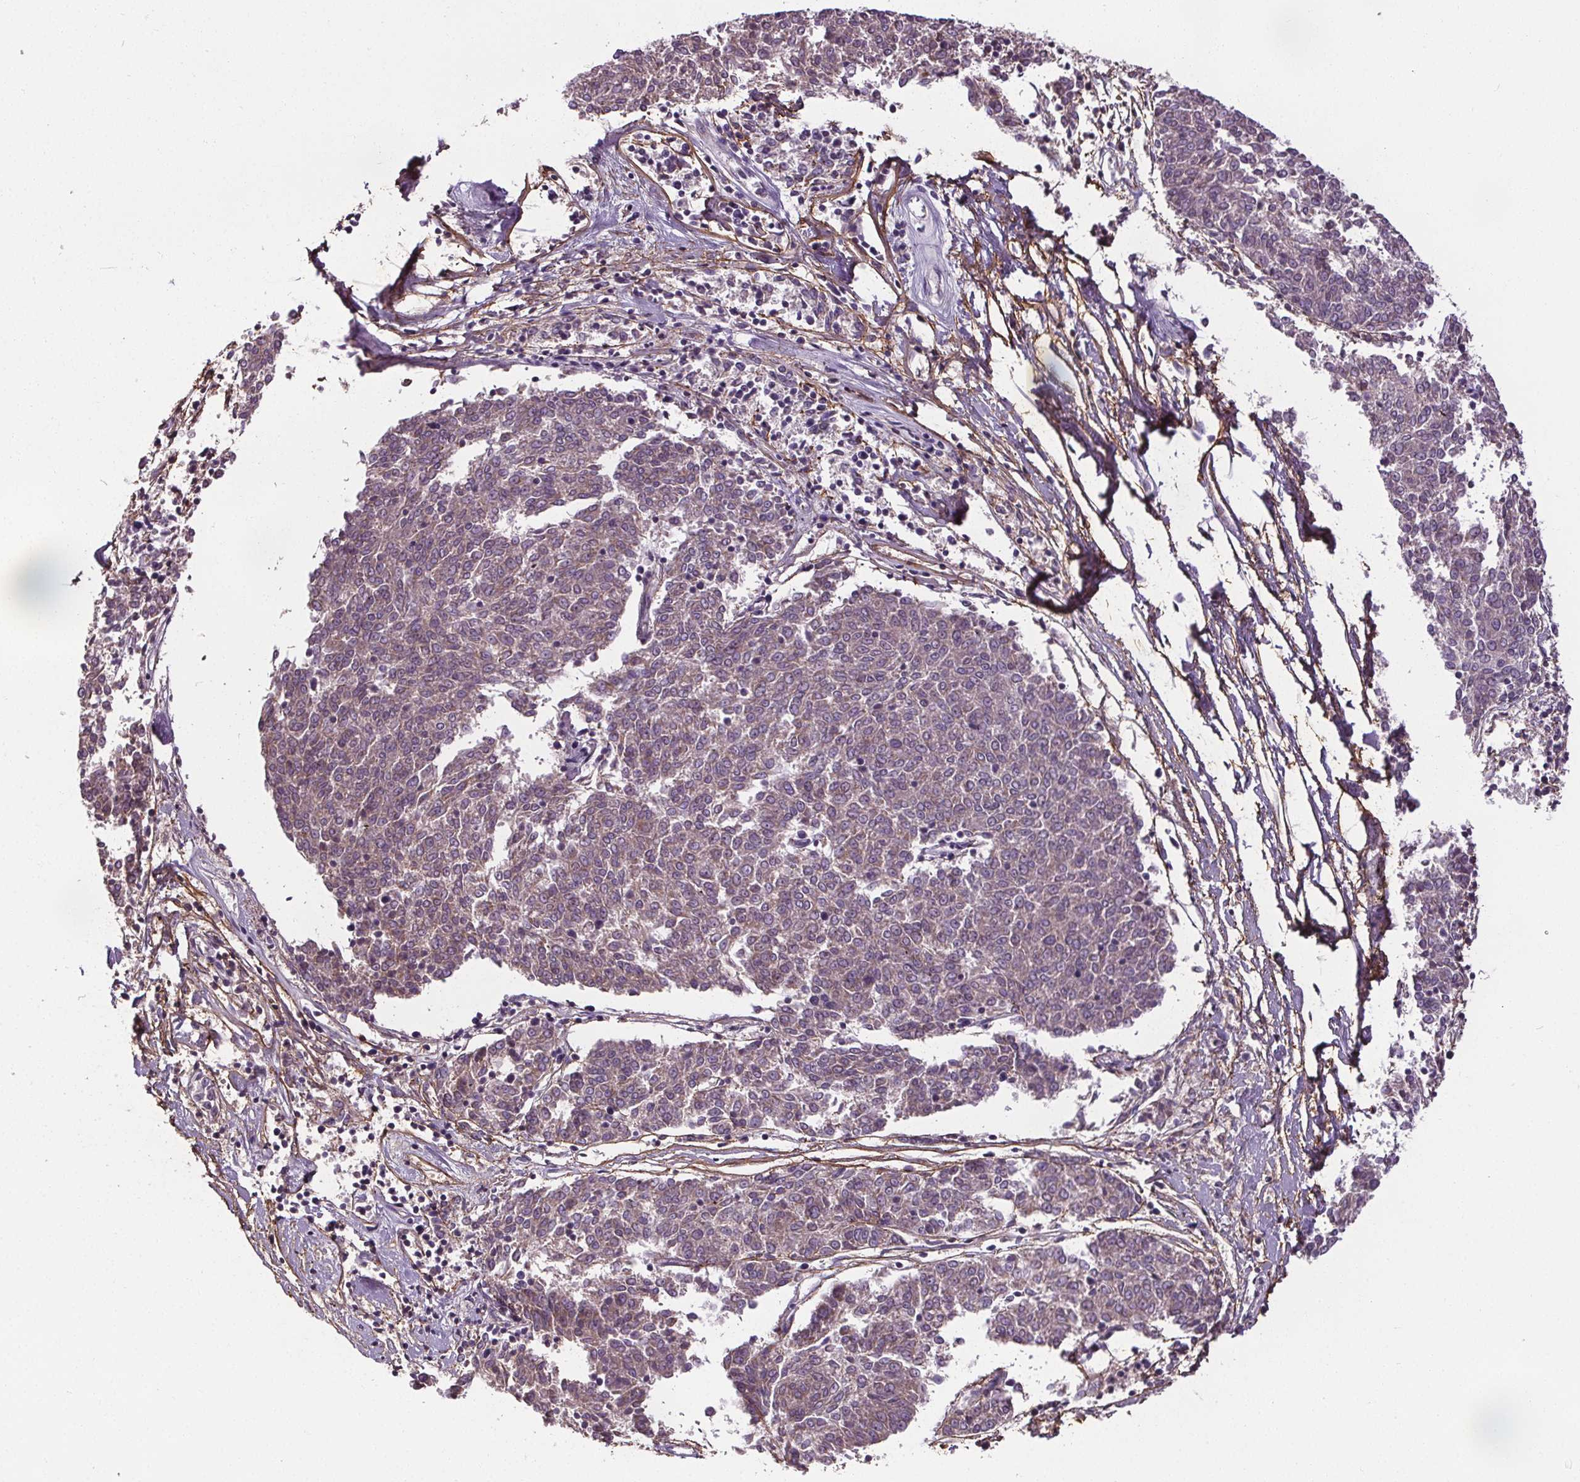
{"staining": {"intensity": "negative", "quantity": "none", "location": "none"}, "tissue": "melanoma", "cell_type": "Tumor cells", "image_type": "cancer", "snomed": [{"axis": "morphology", "description": "Malignant melanoma, NOS"}, {"axis": "topography", "description": "Skin"}], "caption": "There is no significant expression in tumor cells of malignant melanoma. Brightfield microscopy of immunohistochemistry stained with DAB (brown) and hematoxylin (blue), captured at high magnification.", "gene": "KIAA0232", "patient": {"sex": "female", "age": 72}}